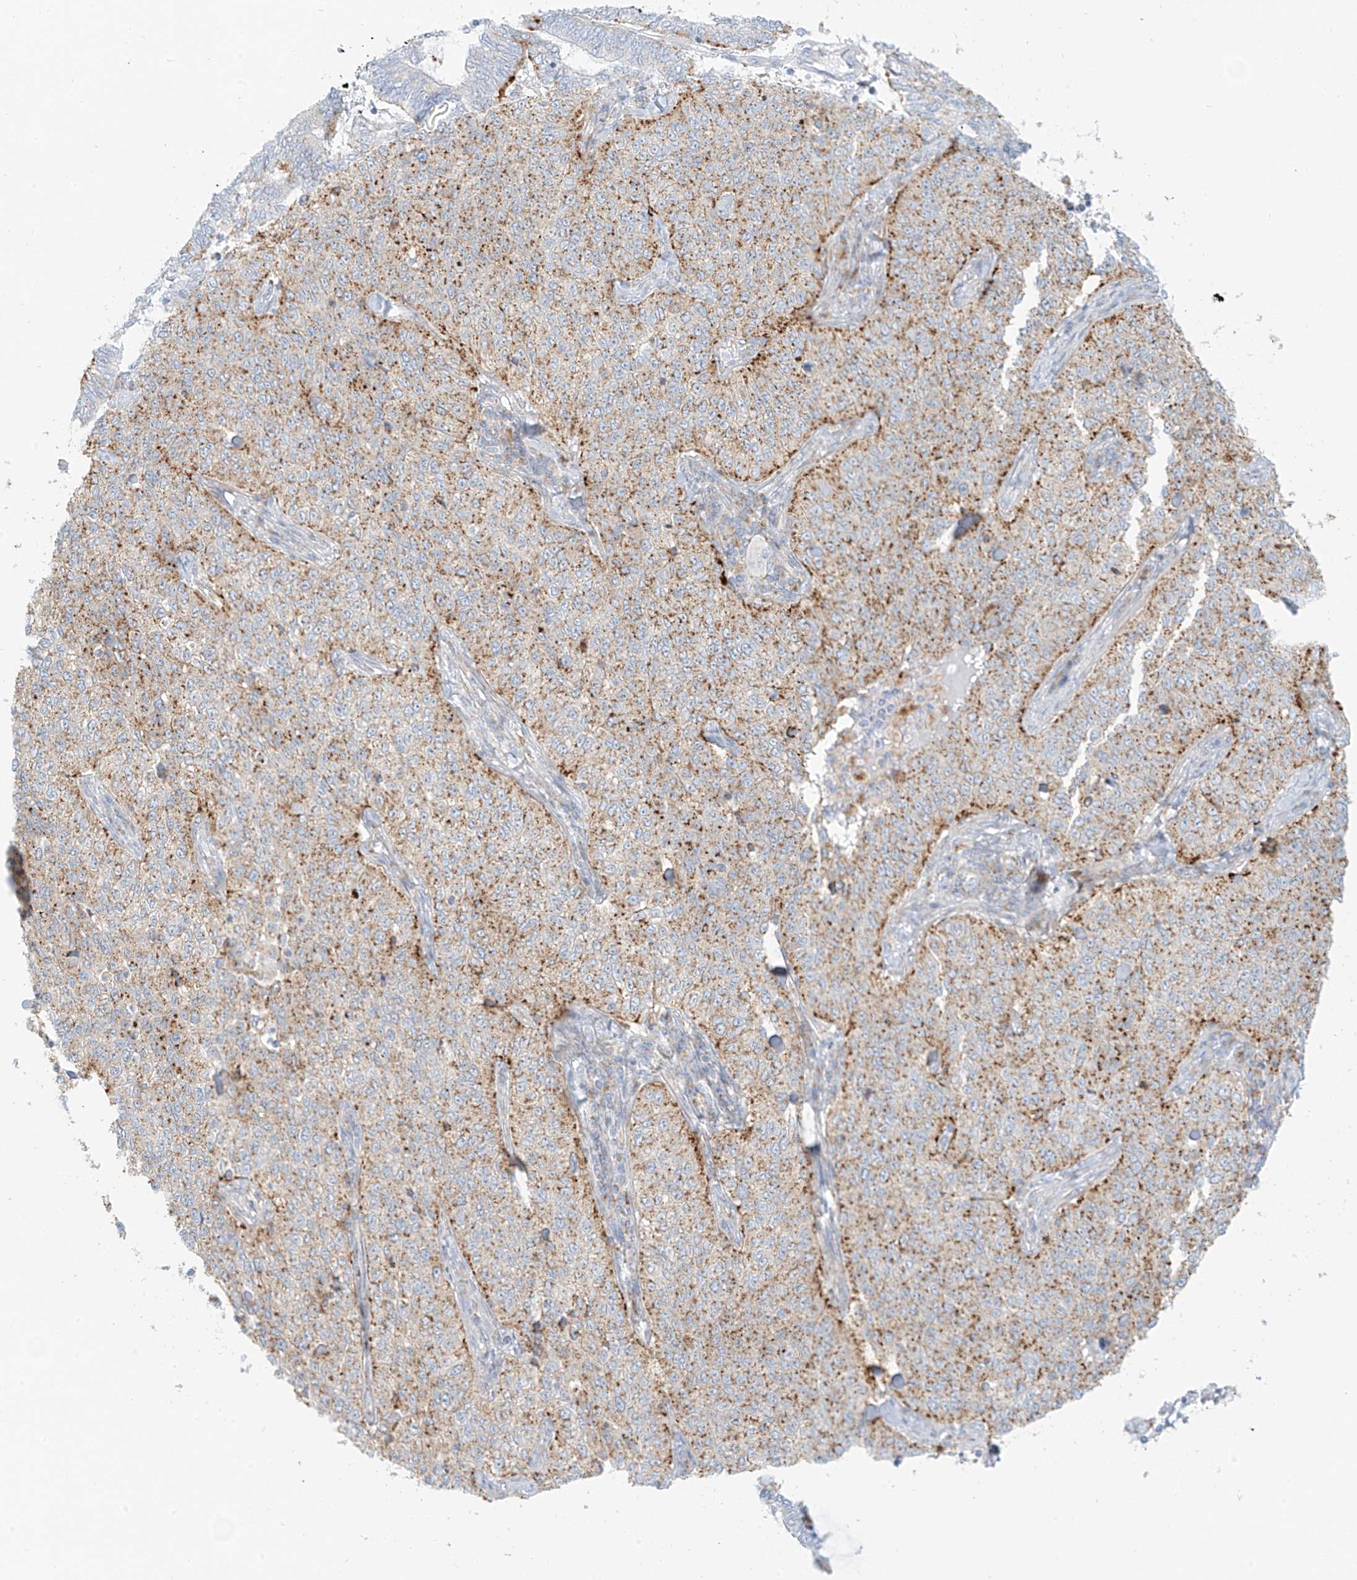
{"staining": {"intensity": "moderate", "quantity": ">75%", "location": "cytoplasmic/membranous"}, "tissue": "cervical cancer", "cell_type": "Tumor cells", "image_type": "cancer", "snomed": [{"axis": "morphology", "description": "Squamous cell carcinoma, NOS"}, {"axis": "topography", "description": "Cervix"}], "caption": "Cervical cancer stained with immunohistochemistry reveals moderate cytoplasmic/membranous positivity in about >75% of tumor cells.", "gene": "SLC35F6", "patient": {"sex": "female", "age": 35}}